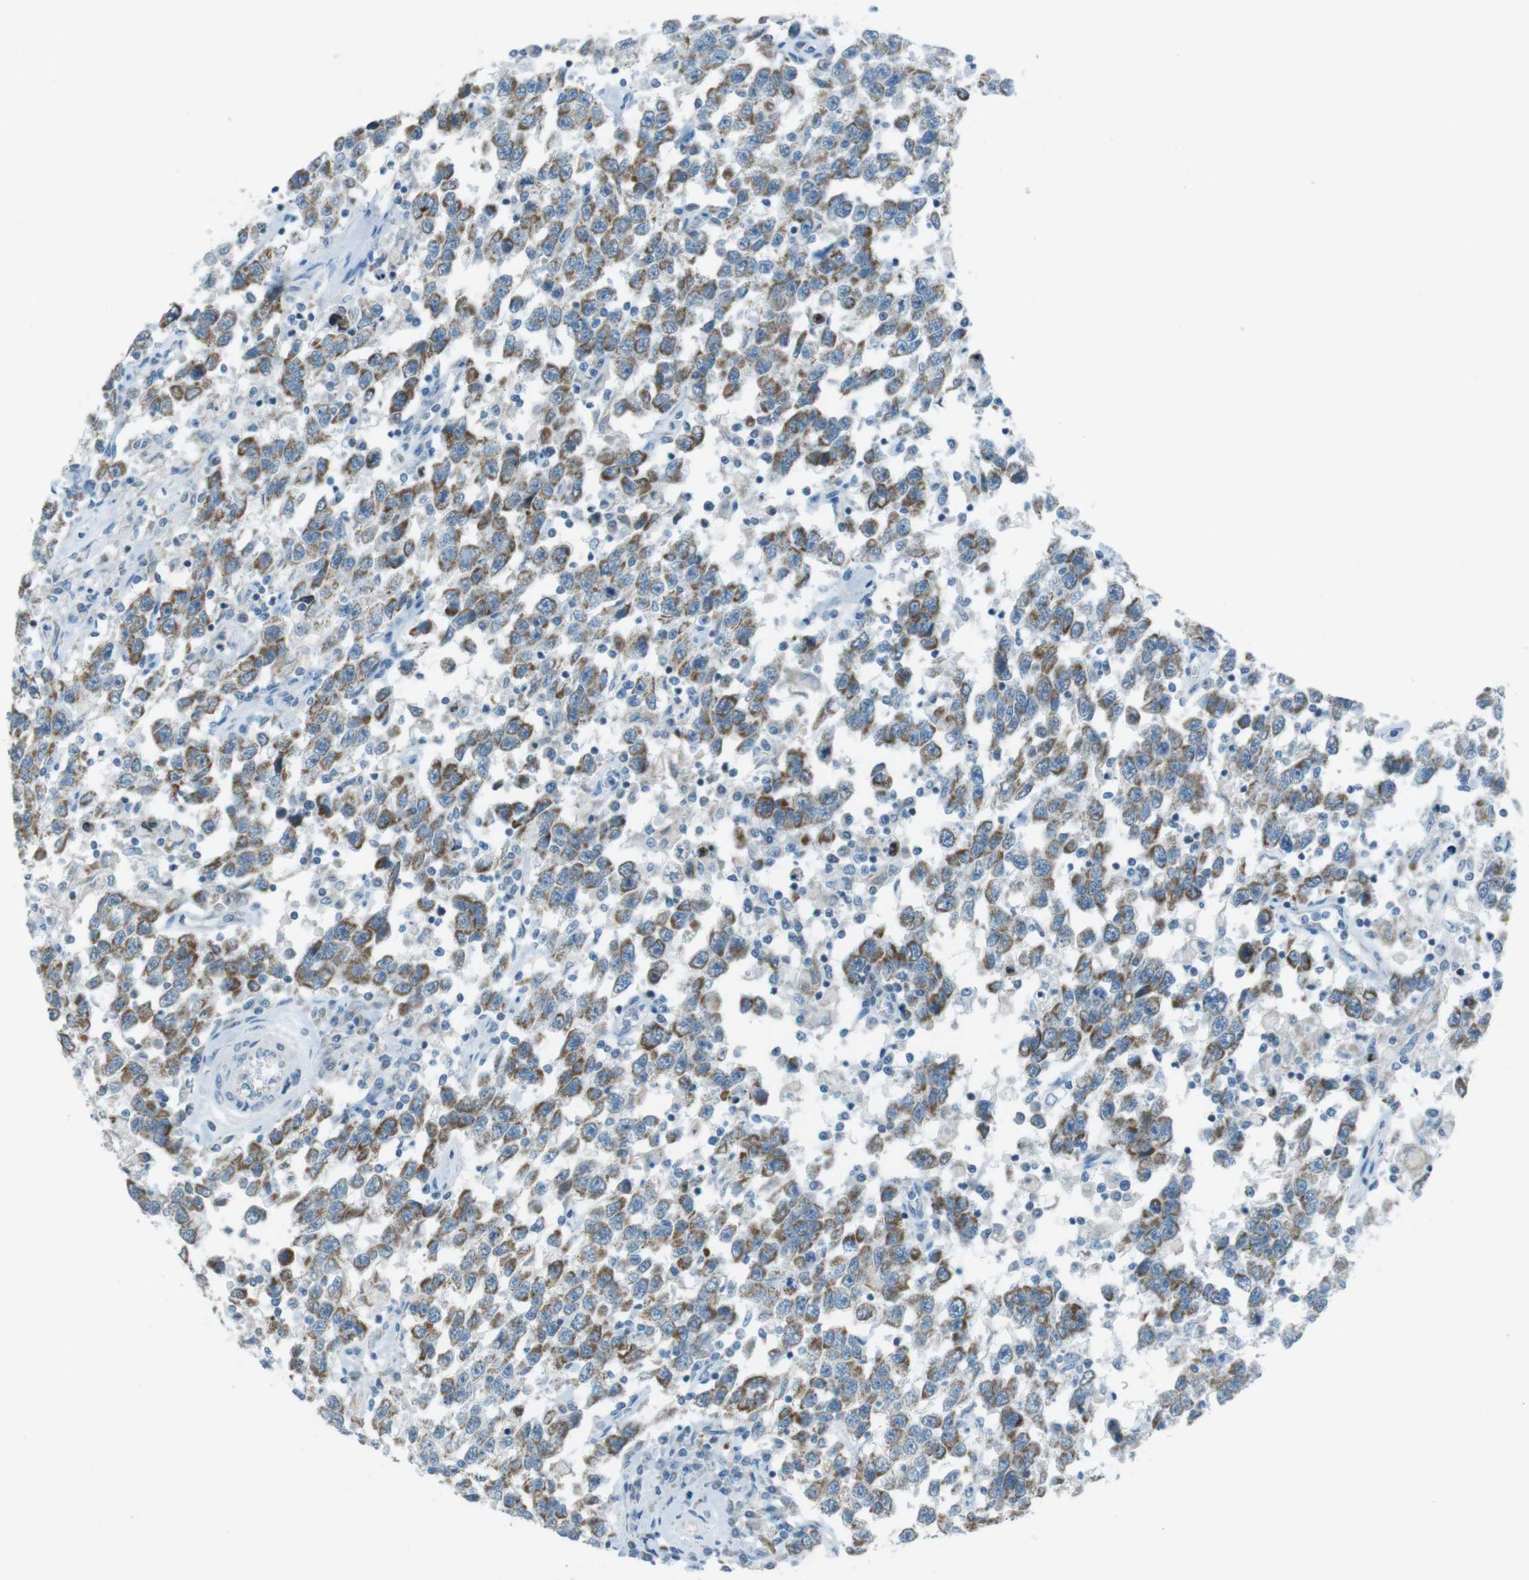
{"staining": {"intensity": "weak", "quantity": ">75%", "location": "cytoplasmic/membranous"}, "tissue": "testis cancer", "cell_type": "Tumor cells", "image_type": "cancer", "snomed": [{"axis": "morphology", "description": "Seminoma, NOS"}, {"axis": "topography", "description": "Testis"}], "caption": "DAB immunohistochemical staining of testis cancer (seminoma) shows weak cytoplasmic/membranous protein positivity in approximately >75% of tumor cells.", "gene": "DNAJA3", "patient": {"sex": "male", "age": 41}}